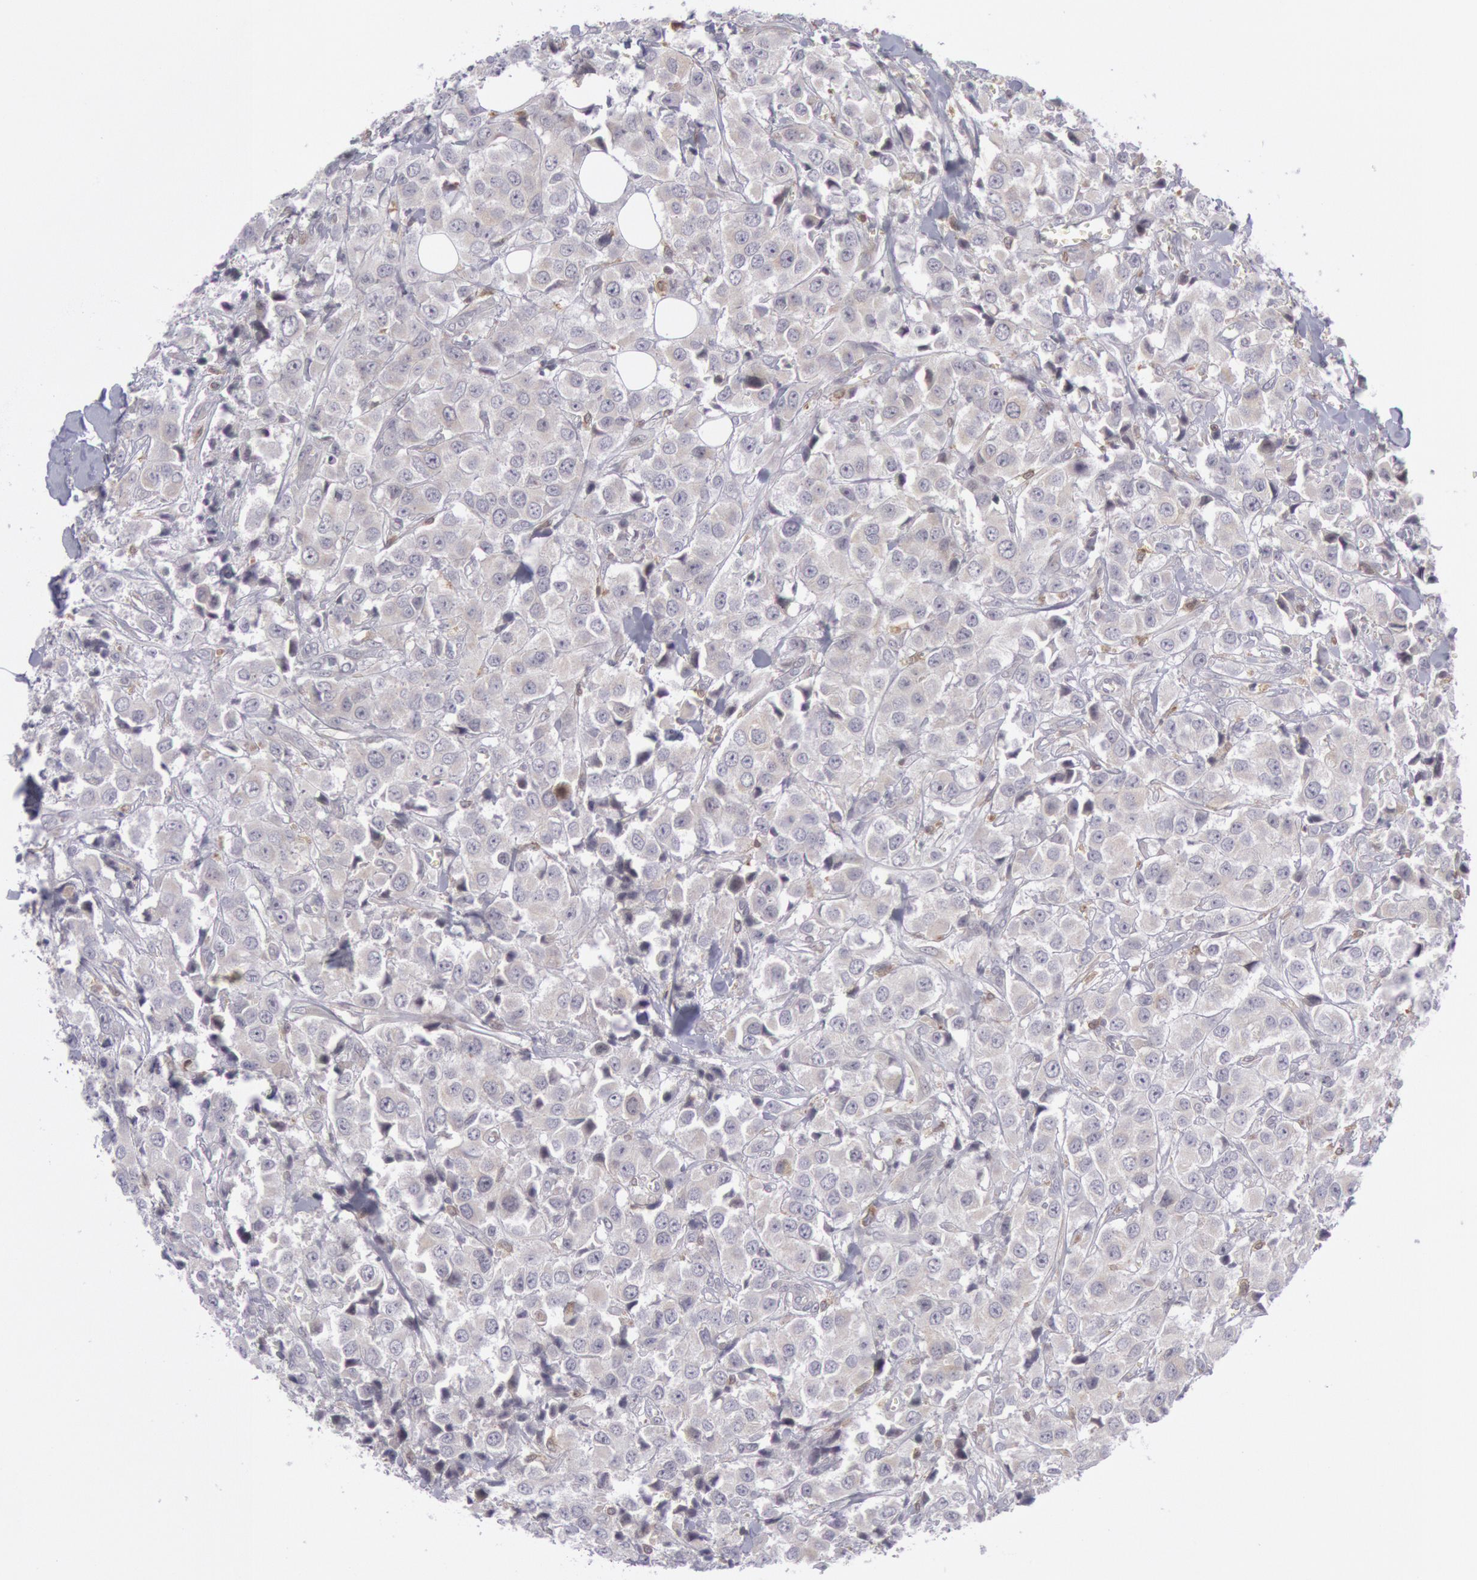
{"staining": {"intensity": "weak", "quantity": "<25%", "location": "cytoplasmic/membranous"}, "tissue": "breast cancer", "cell_type": "Tumor cells", "image_type": "cancer", "snomed": [{"axis": "morphology", "description": "Duct carcinoma"}, {"axis": "topography", "description": "Breast"}], "caption": "Image shows no significant protein expression in tumor cells of invasive ductal carcinoma (breast).", "gene": "PTGS2", "patient": {"sex": "female", "age": 58}}